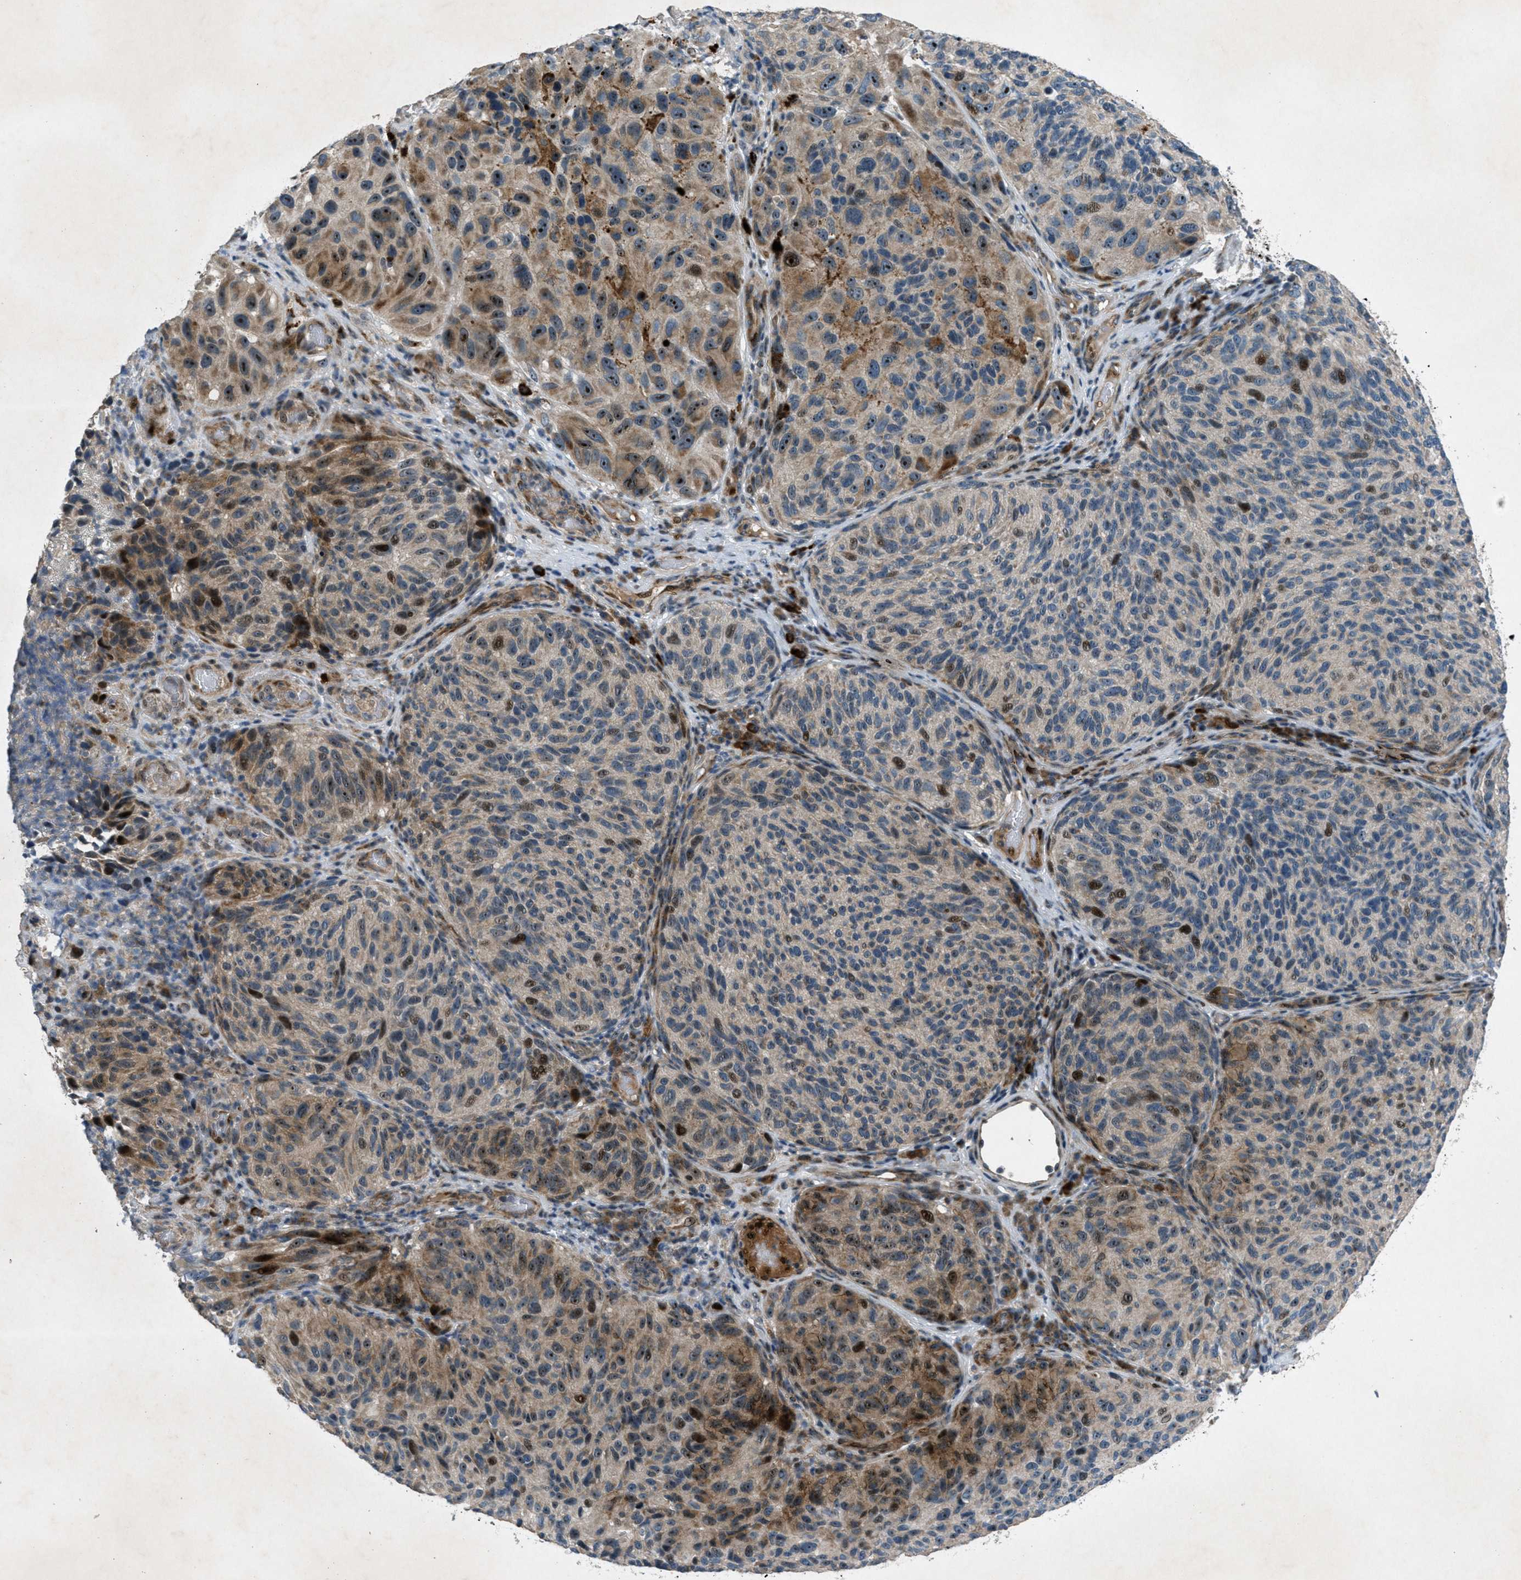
{"staining": {"intensity": "moderate", "quantity": "25%-75%", "location": "cytoplasmic/membranous,nuclear"}, "tissue": "melanoma", "cell_type": "Tumor cells", "image_type": "cancer", "snomed": [{"axis": "morphology", "description": "Malignant melanoma, NOS"}, {"axis": "topography", "description": "Skin"}], "caption": "Immunohistochemical staining of malignant melanoma displays moderate cytoplasmic/membranous and nuclear protein positivity in approximately 25%-75% of tumor cells.", "gene": "CLEC2D", "patient": {"sex": "female", "age": 73}}